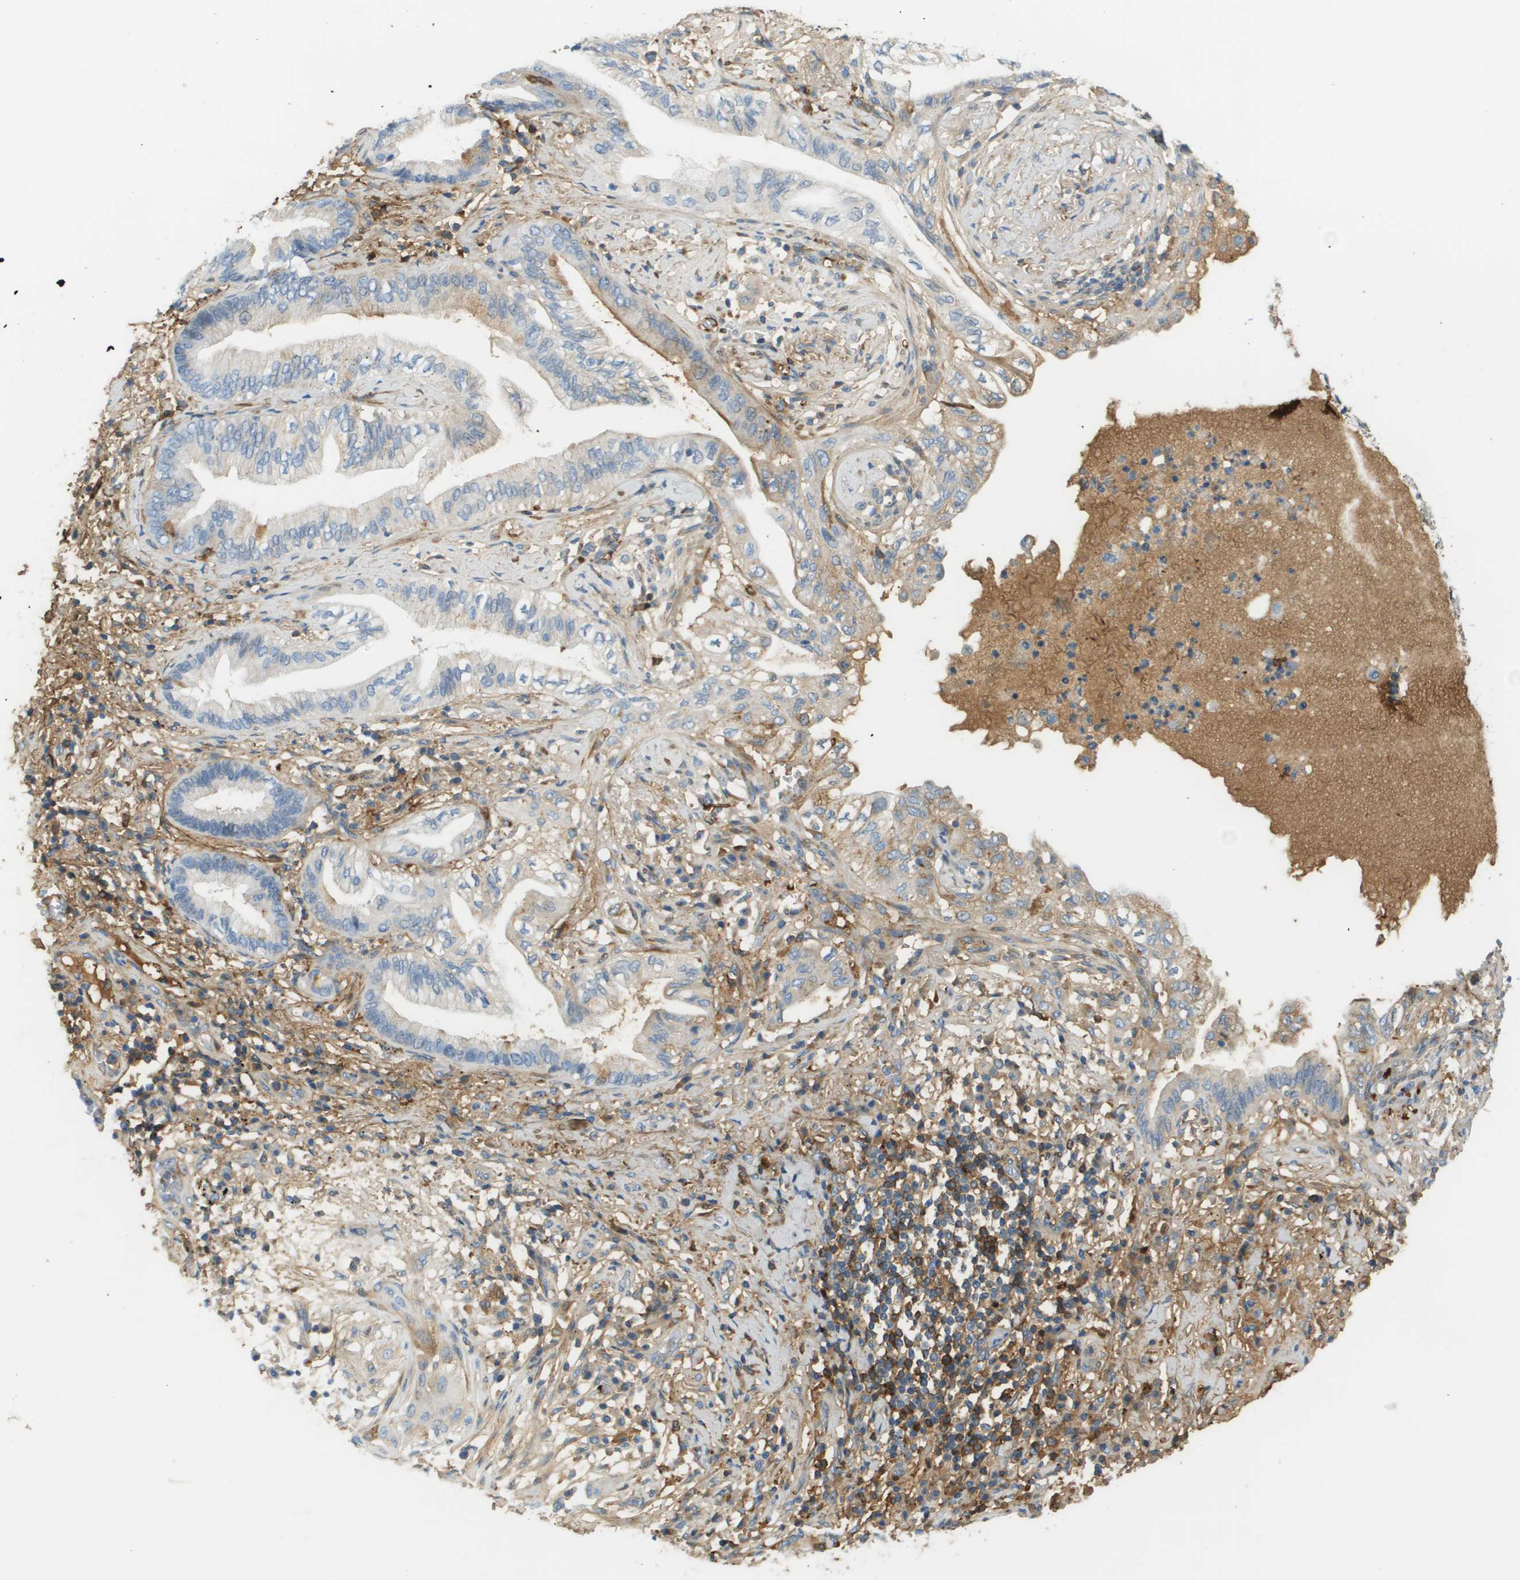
{"staining": {"intensity": "negative", "quantity": "none", "location": "none"}, "tissue": "lung cancer", "cell_type": "Tumor cells", "image_type": "cancer", "snomed": [{"axis": "morphology", "description": "Normal tissue, NOS"}, {"axis": "morphology", "description": "Adenocarcinoma, NOS"}, {"axis": "topography", "description": "Bronchus"}, {"axis": "topography", "description": "Lung"}], "caption": "This is a photomicrograph of immunohistochemistry staining of lung adenocarcinoma, which shows no positivity in tumor cells. (DAB (3,3'-diaminobenzidine) immunohistochemistry (IHC), high magnification).", "gene": "DCN", "patient": {"sex": "female", "age": 70}}